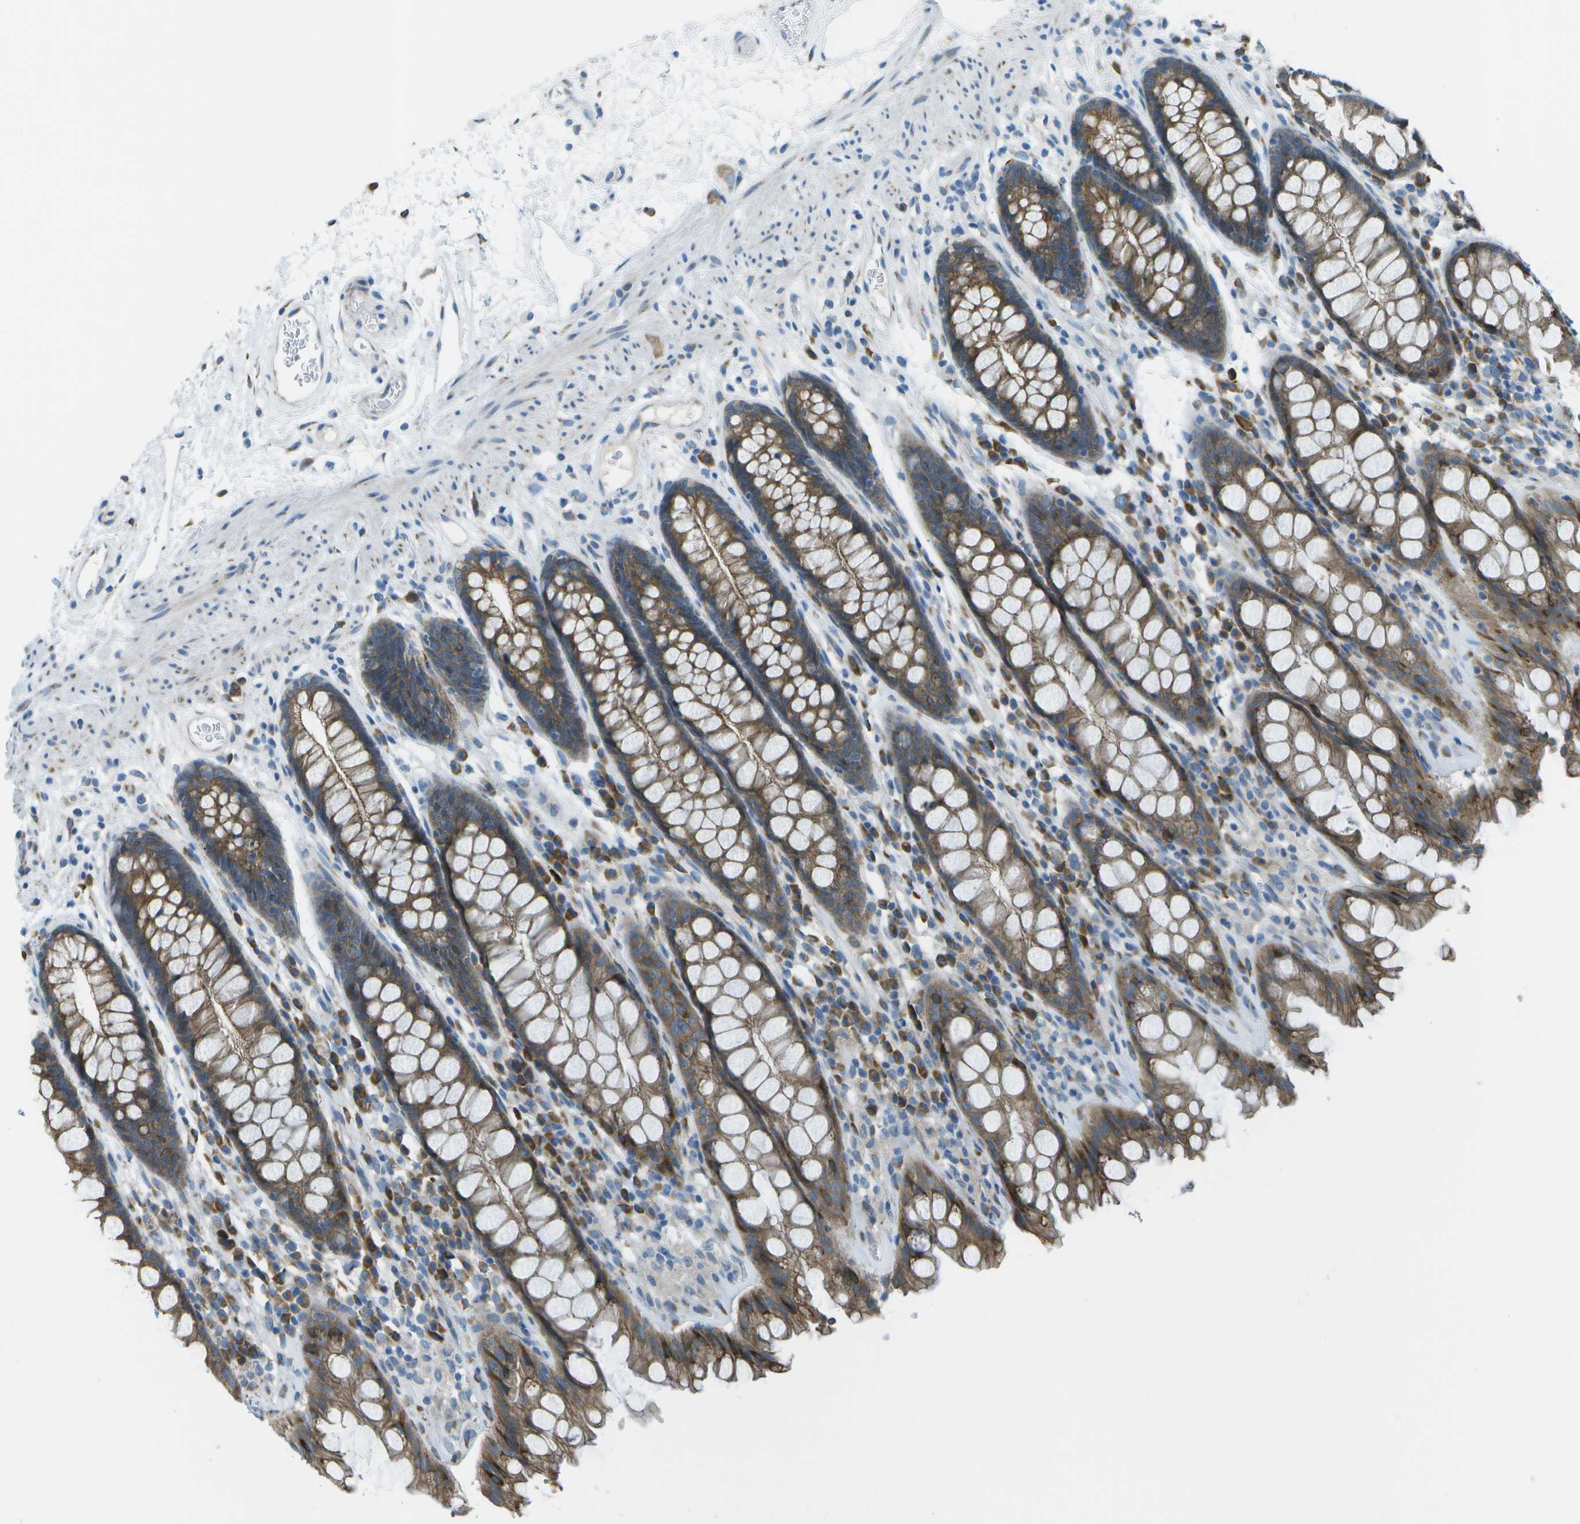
{"staining": {"intensity": "moderate", "quantity": ">75%", "location": "cytoplasmic/membranous"}, "tissue": "rectum", "cell_type": "Glandular cells", "image_type": "normal", "snomed": [{"axis": "morphology", "description": "Normal tissue, NOS"}, {"axis": "topography", "description": "Rectum"}], "caption": "Moderate cytoplasmic/membranous expression is identified in about >75% of glandular cells in benign rectum. Nuclei are stained in blue.", "gene": "KCTD3", "patient": {"sex": "male", "age": 64}}